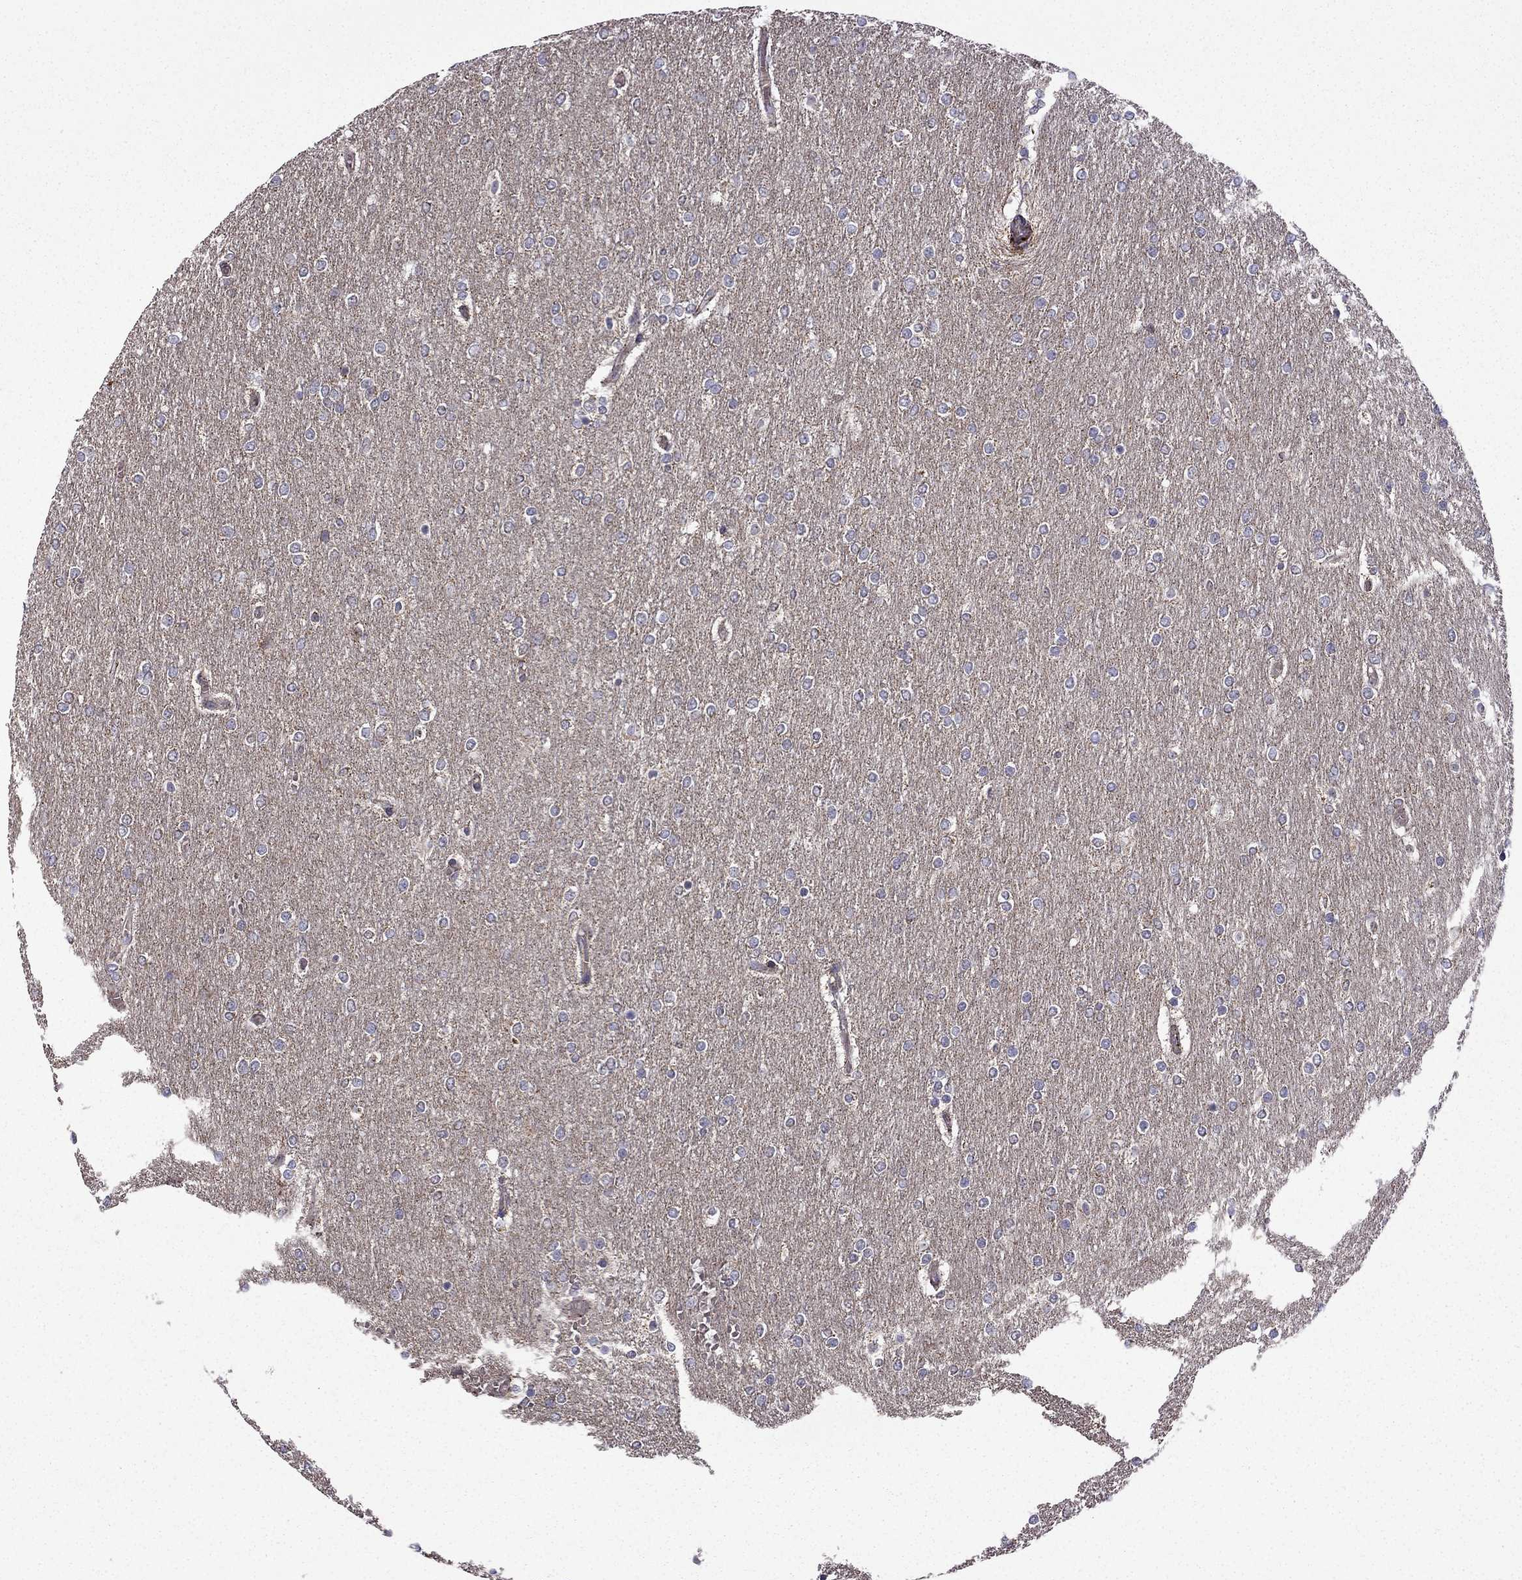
{"staining": {"intensity": "negative", "quantity": "none", "location": "none"}, "tissue": "glioma", "cell_type": "Tumor cells", "image_type": "cancer", "snomed": [{"axis": "morphology", "description": "Glioma, malignant, High grade"}, {"axis": "topography", "description": "Brain"}], "caption": "IHC photomicrograph of human glioma stained for a protein (brown), which reveals no positivity in tumor cells.", "gene": "TAB2", "patient": {"sex": "female", "age": 61}}